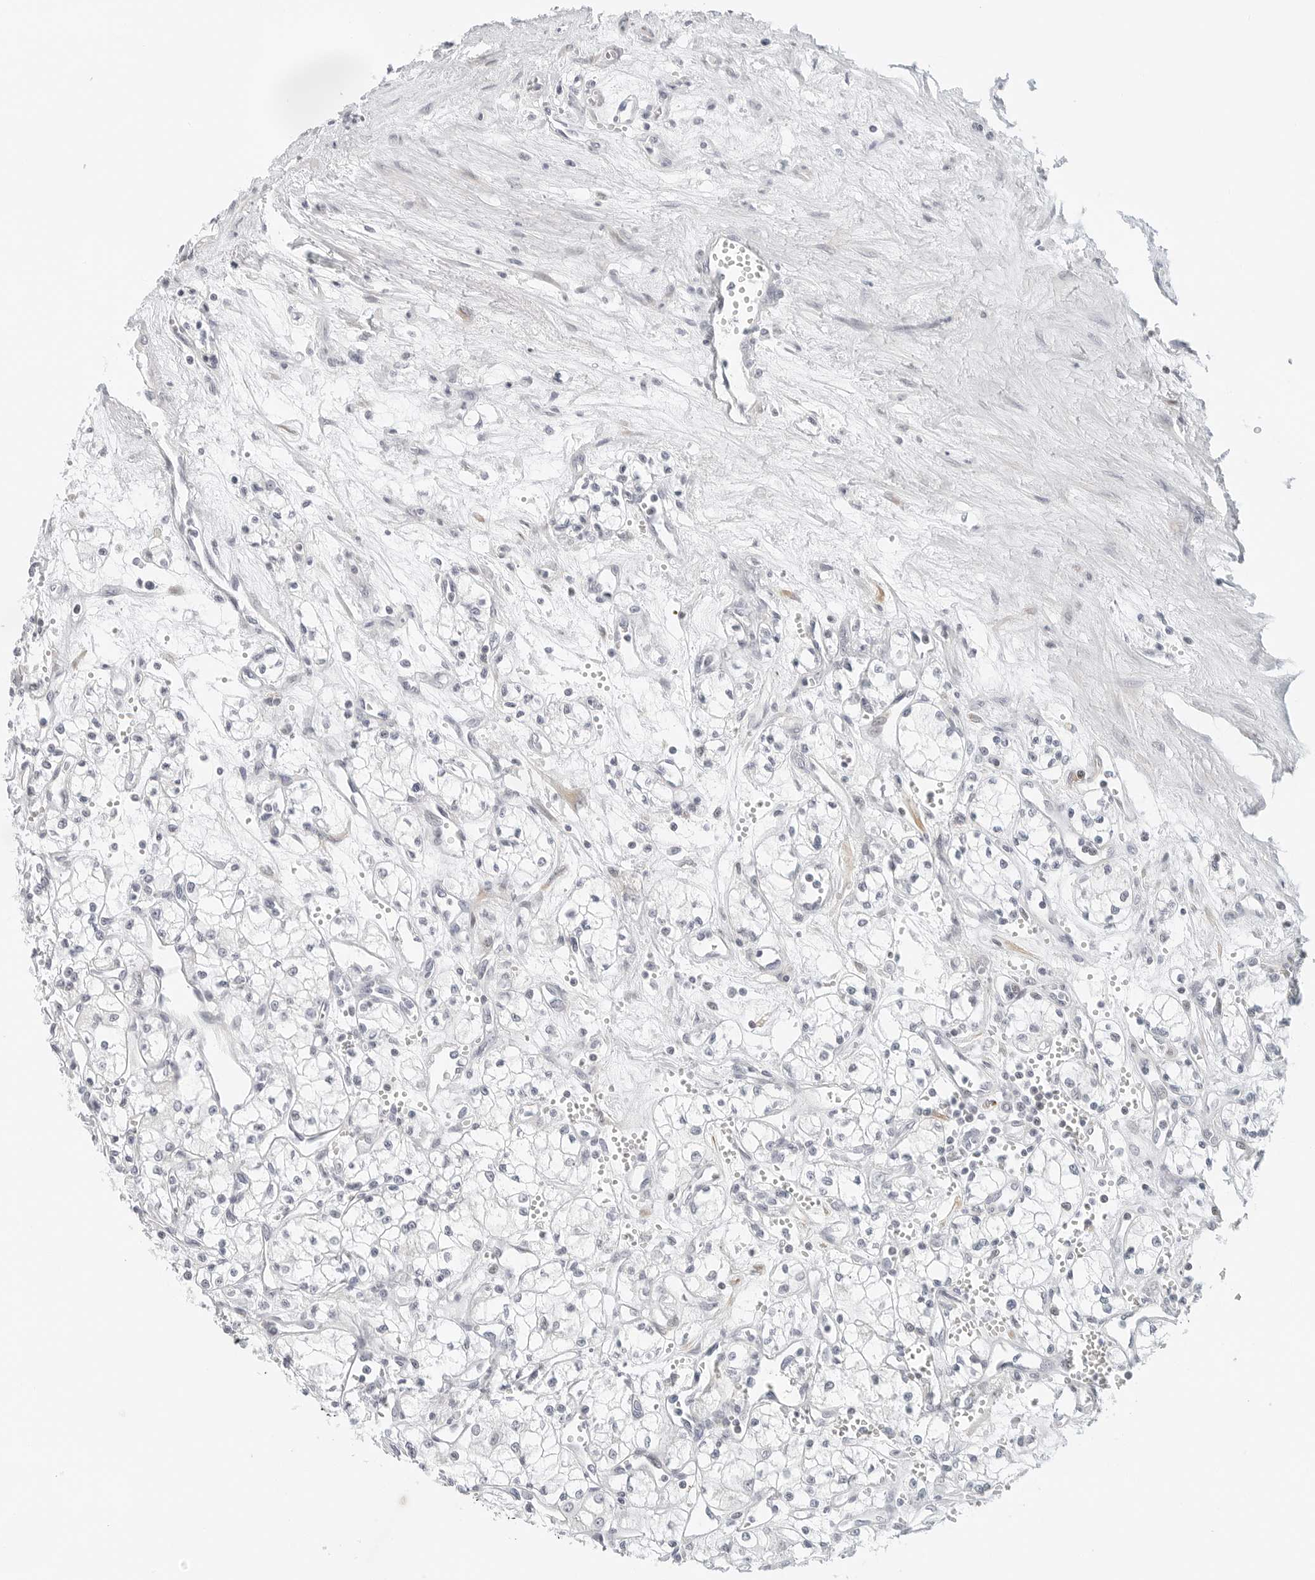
{"staining": {"intensity": "negative", "quantity": "none", "location": "none"}, "tissue": "renal cancer", "cell_type": "Tumor cells", "image_type": "cancer", "snomed": [{"axis": "morphology", "description": "Adenocarcinoma, NOS"}, {"axis": "topography", "description": "Kidney"}], "caption": "DAB immunohistochemical staining of human renal cancer demonstrates no significant expression in tumor cells.", "gene": "PARP10", "patient": {"sex": "male", "age": 59}}